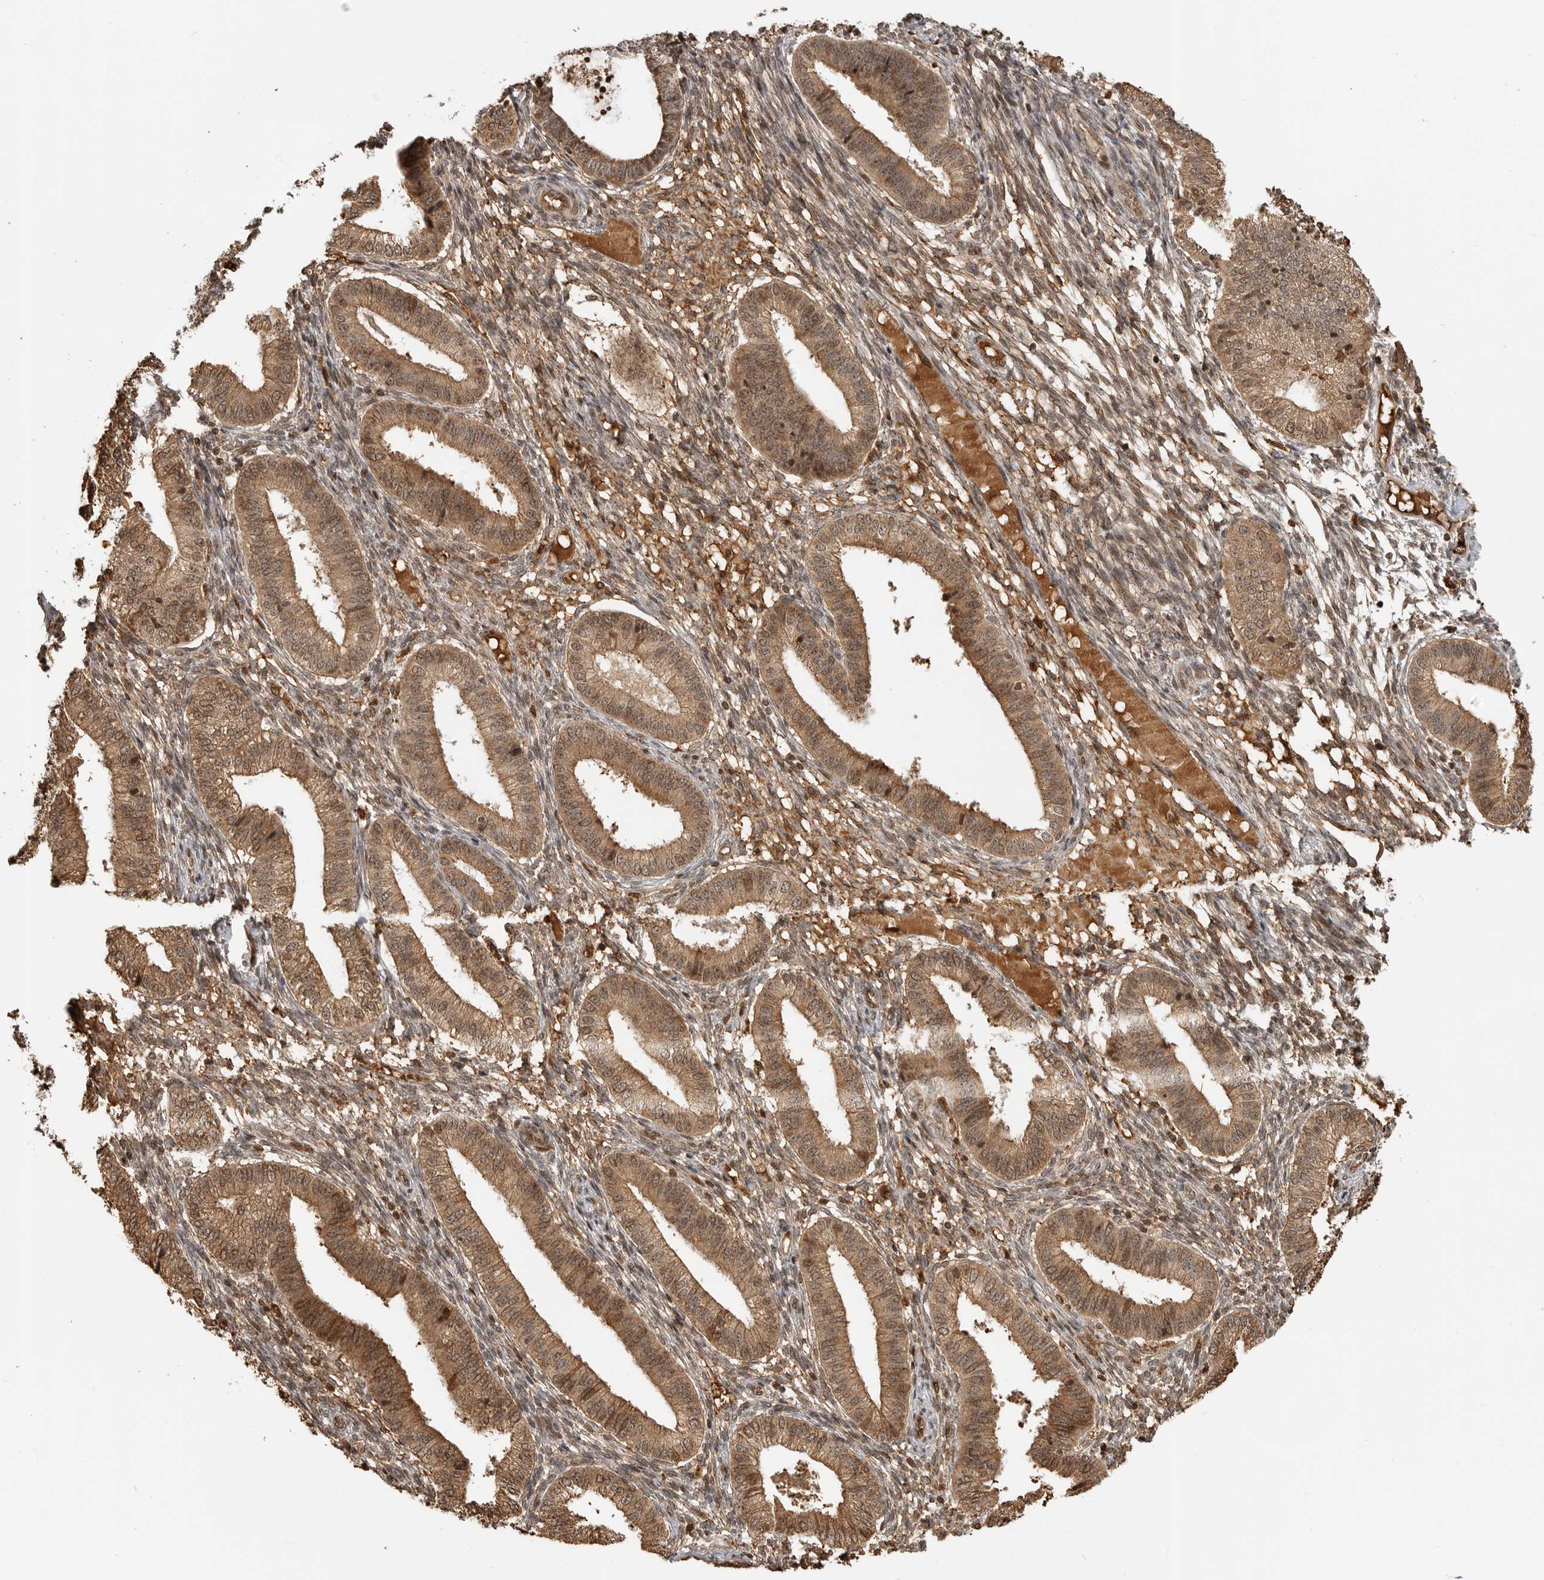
{"staining": {"intensity": "moderate", "quantity": ">75%", "location": "cytoplasmic/membranous,nuclear"}, "tissue": "endometrium", "cell_type": "Cells in endometrial stroma", "image_type": "normal", "snomed": [{"axis": "morphology", "description": "Normal tissue, NOS"}, {"axis": "topography", "description": "Endometrium"}], "caption": "Human endometrium stained for a protein (brown) displays moderate cytoplasmic/membranous,nuclear positive staining in about >75% of cells in endometrial stroma.", "gene": "BMP2K", "patient": {"sex": "female", "age": 39}}